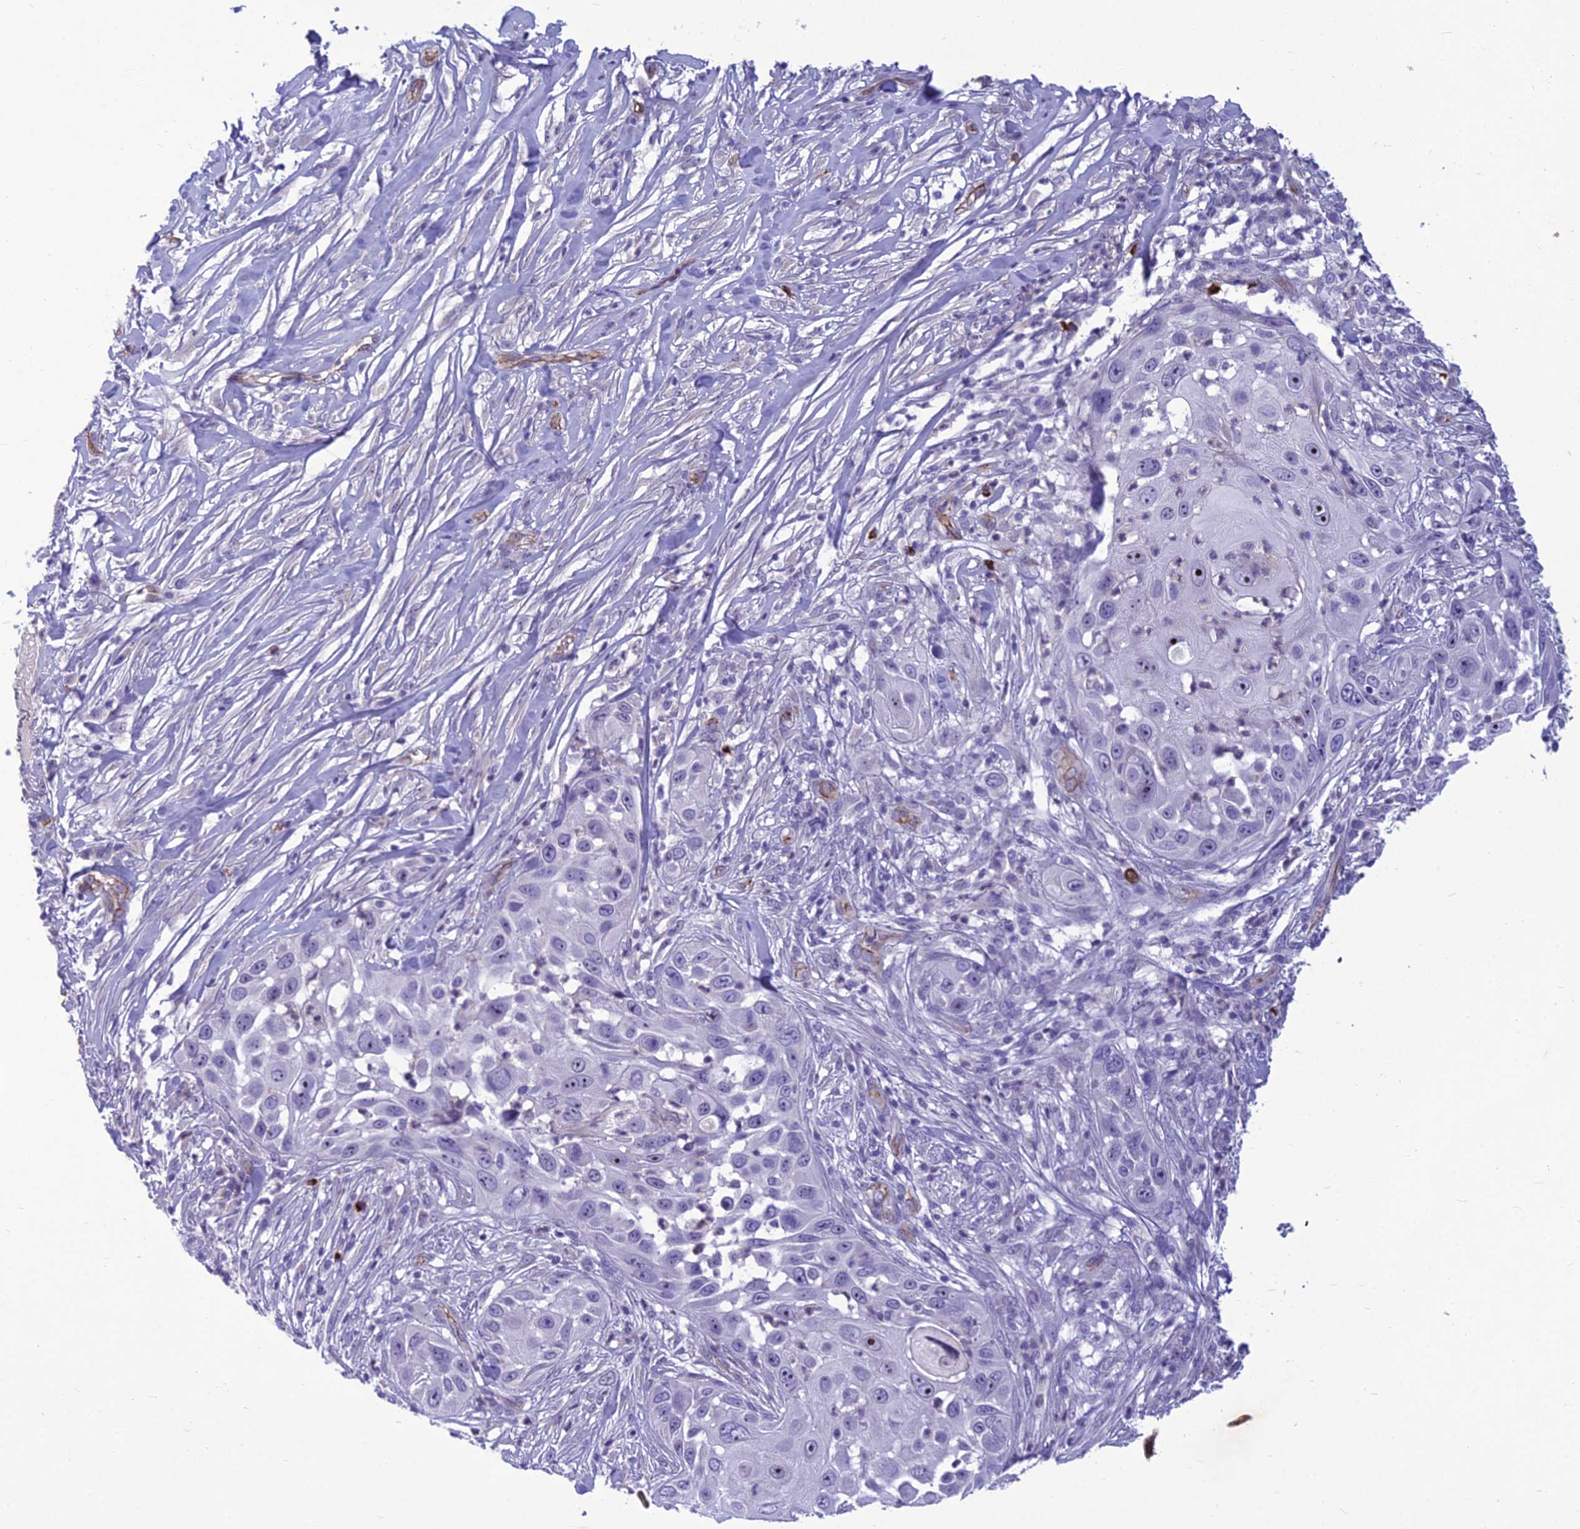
{"staining": {"intensity": "moderate", "quantity": "<25%", "location": "nuclear"}, "tissue": "skin cancer", "cell_type": "Tumor cells", "image_type": "cancer", "snomed": [{"axis": "morphology", "description": "Squamous cell carcinoma, NOS"}, {"axis": "topography", "description": "Skin"}], "caption": "Human skin cancer stained for a protein (brown) demonstrates moderate nuclear positive positivity in approximately <25% of tumor cells.", "gene": "BBS7", "patient": {"sex": "female", "age": 44}}